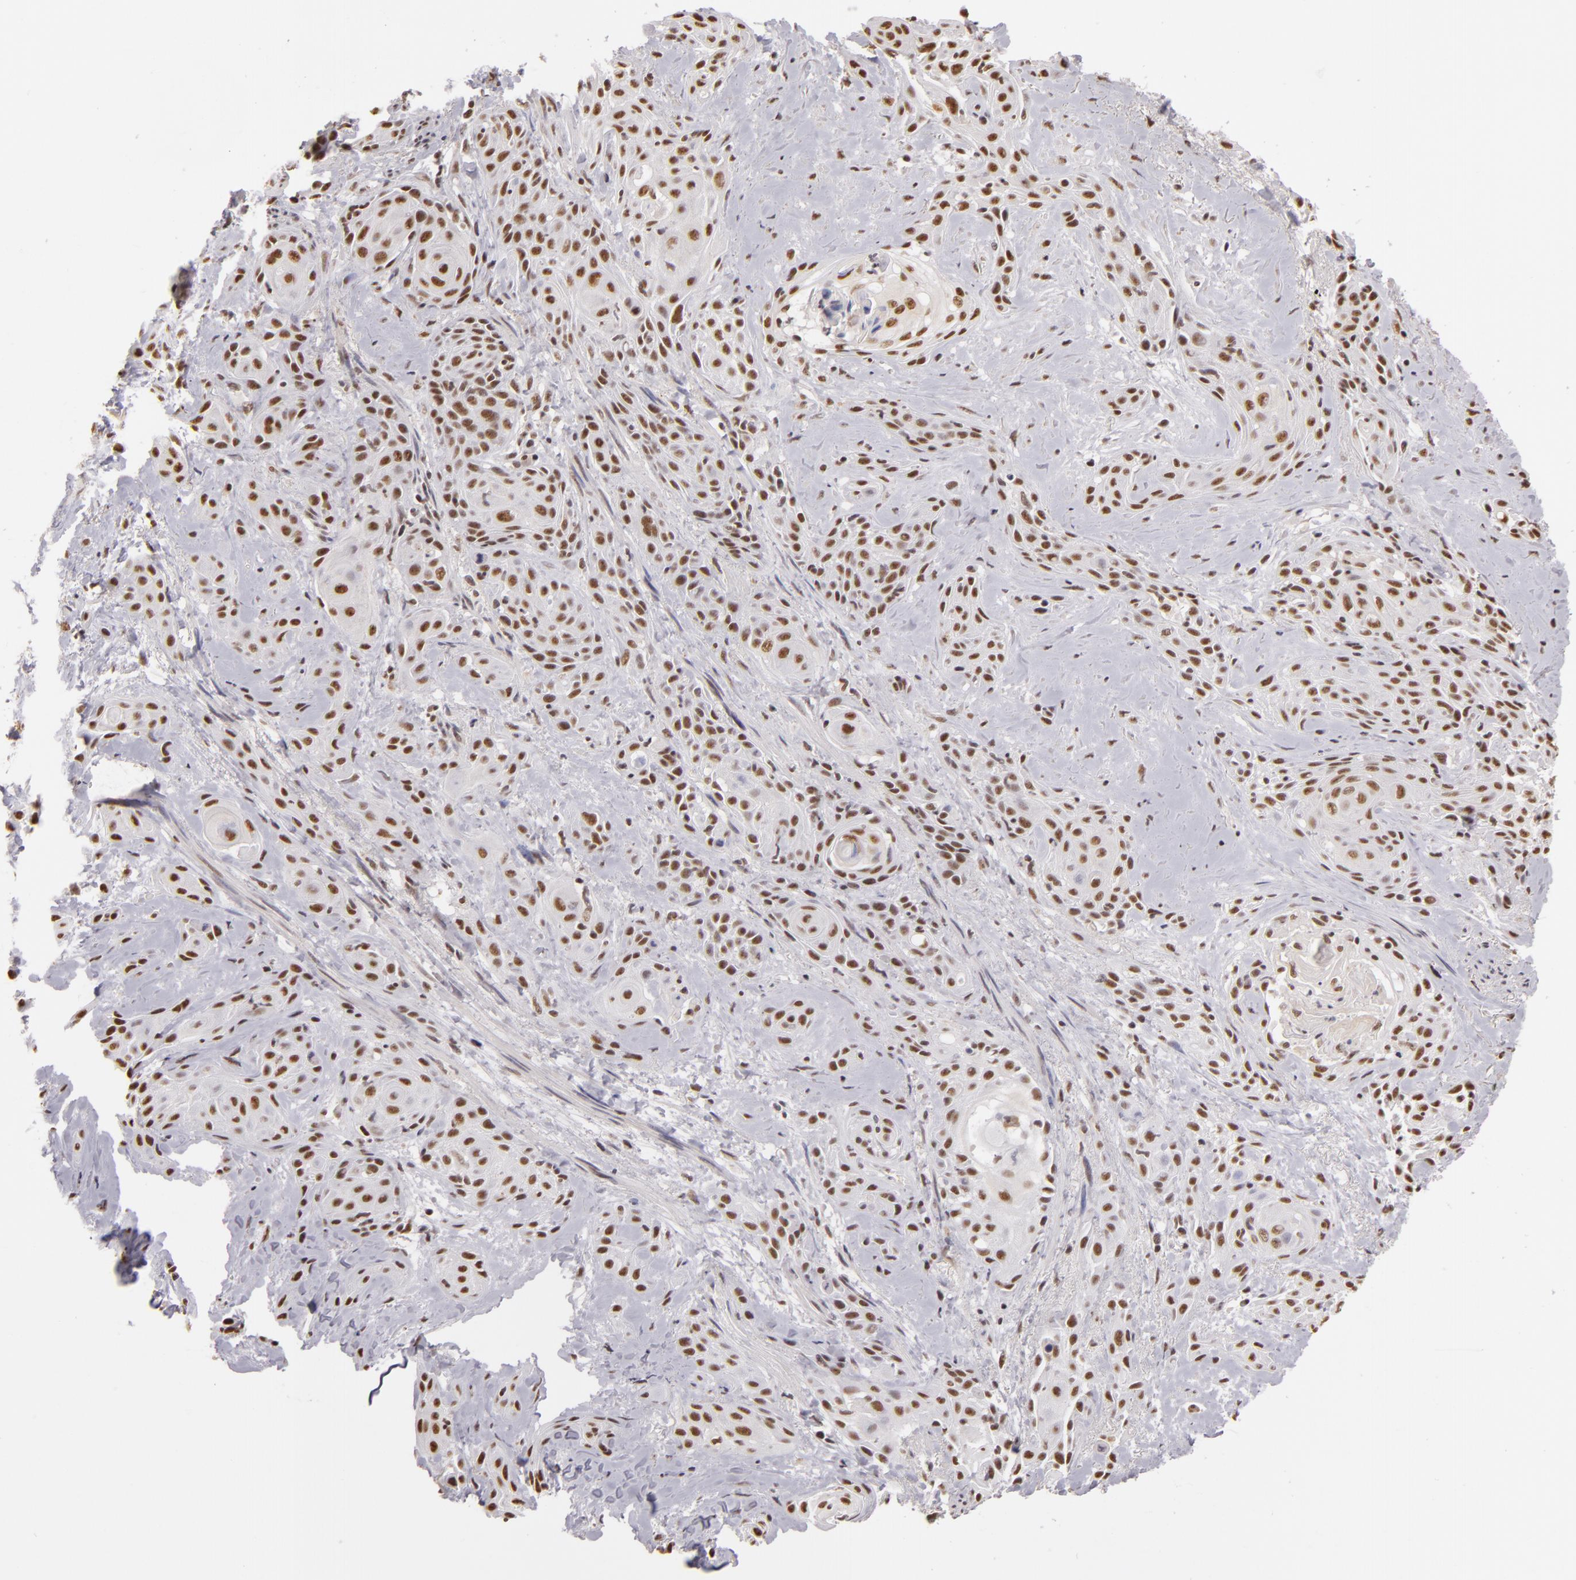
{"staining": {"intensity": "moderate", "quantity": ">75%", "location": "nuclear"}, "tissue": "skin cancer", "cell_type": "Tumor cells", "image_type": "cancer", "snomed": [{"axis": "morphology", "description": "Squamous cell carcinoma, NOS"}, {"axis": "topography", "description": "Skin"}, {"axis": "topography", "description": "Anal"}], "caption": "Skin cancer stained for a protein shows moderate nuclear positivity in tumor cells.", "gene": "INTS6", "patient": {"sex": "male", "age": 64}}